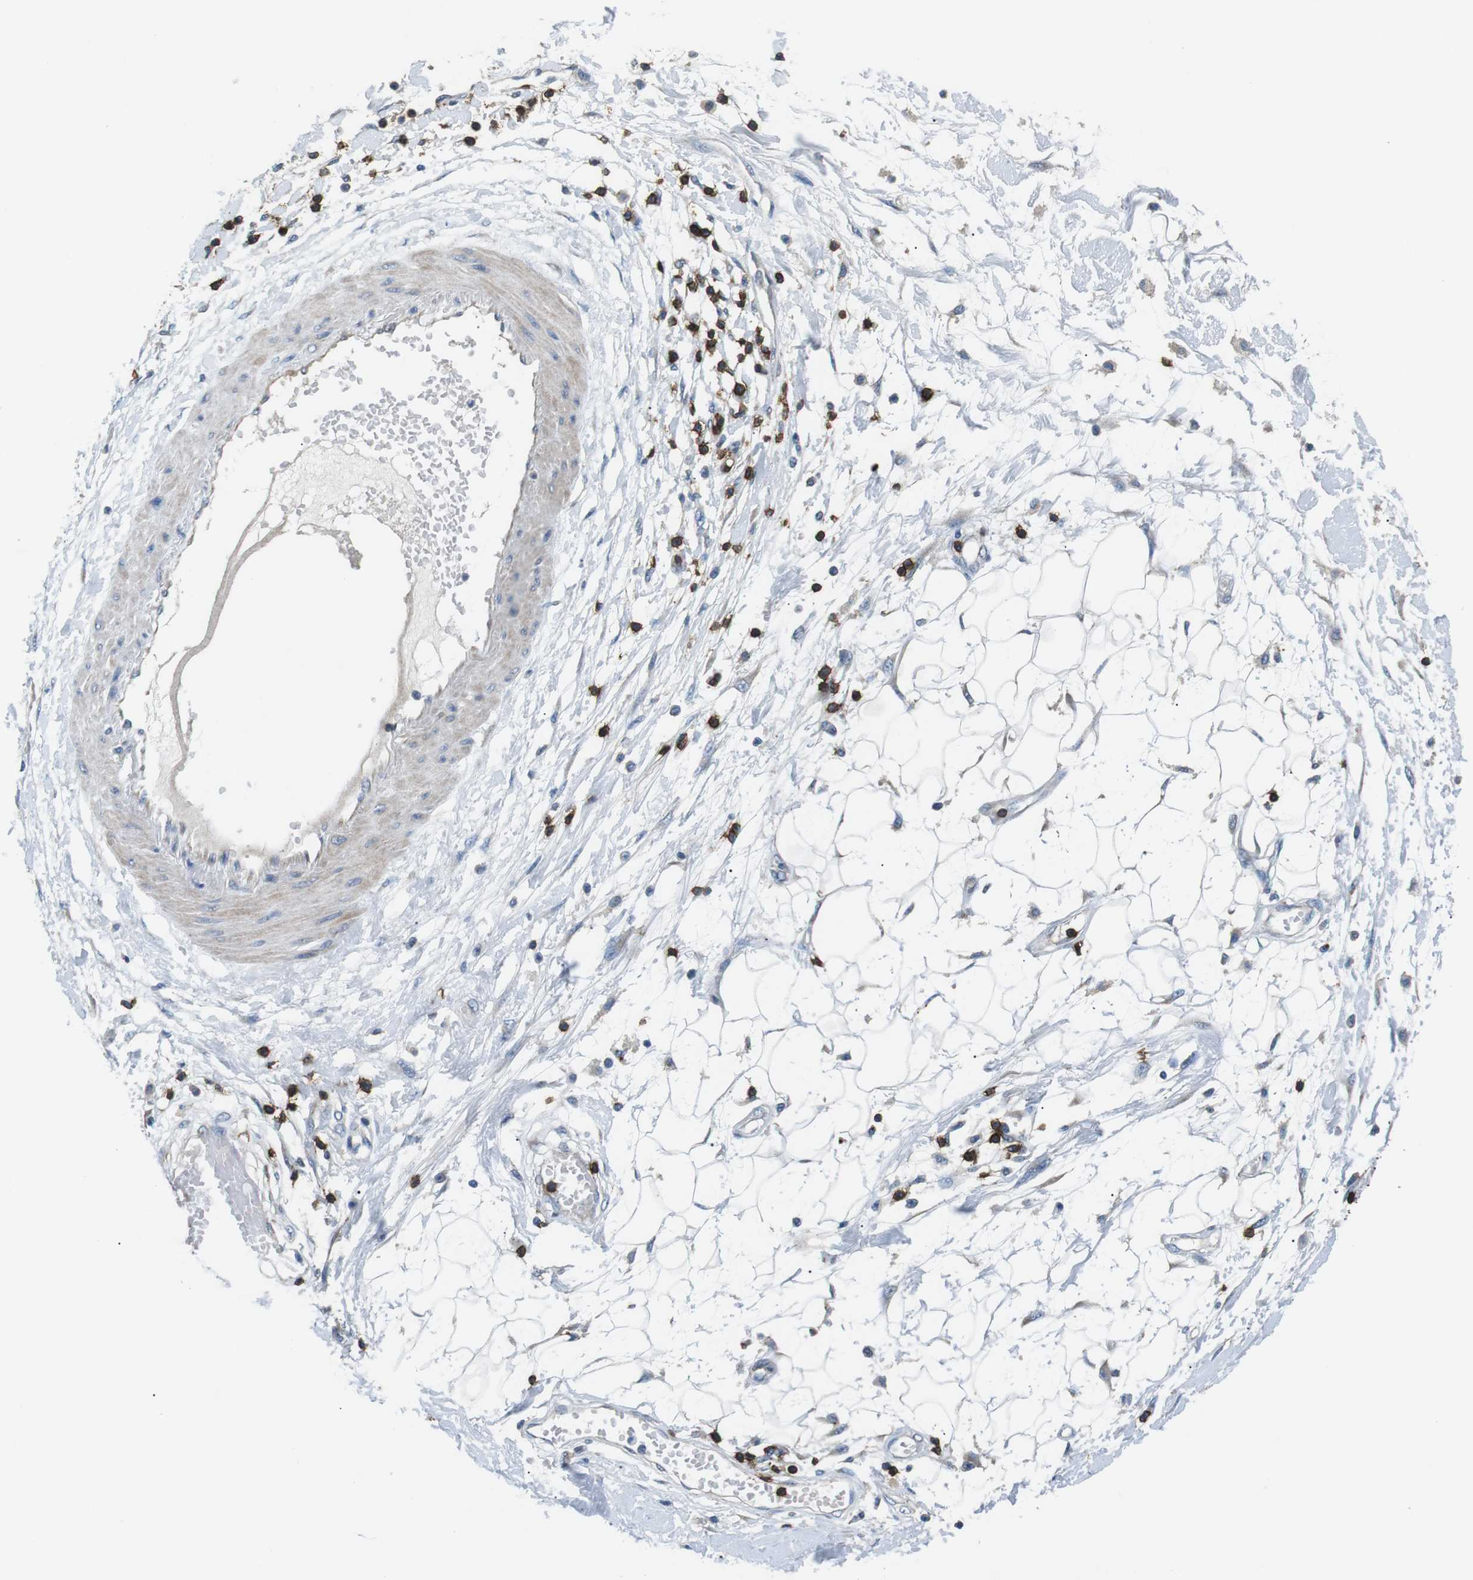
{"staining": {"intensity": "weak", "quantity": "25%-75%", "location": "cytoplasmic/membranous"}, "tissue": "adipose tissue", "cell_type": "Adipocytes", "image_type": "normal", "snomed": [{"axis": "morphology", "description": "Normal tissue, NOS"}, {"axis": "morphology", "description": "Squamous cell carcinoma, NOS"}, {"axis": "topography", "description": "Skin"}, {"axis": "topography", "description": "Peripheral nerve tissue"}], "caption": "IHC photomicrograph of unremarkable human adipose tissue stained for a protein (brown), which reveals low levels of weak cytoplasmic/membranous expression in about 25%-75% of adipocytes.", "gene": "CD6", "patient": {"sex": "male", "age": 83}}